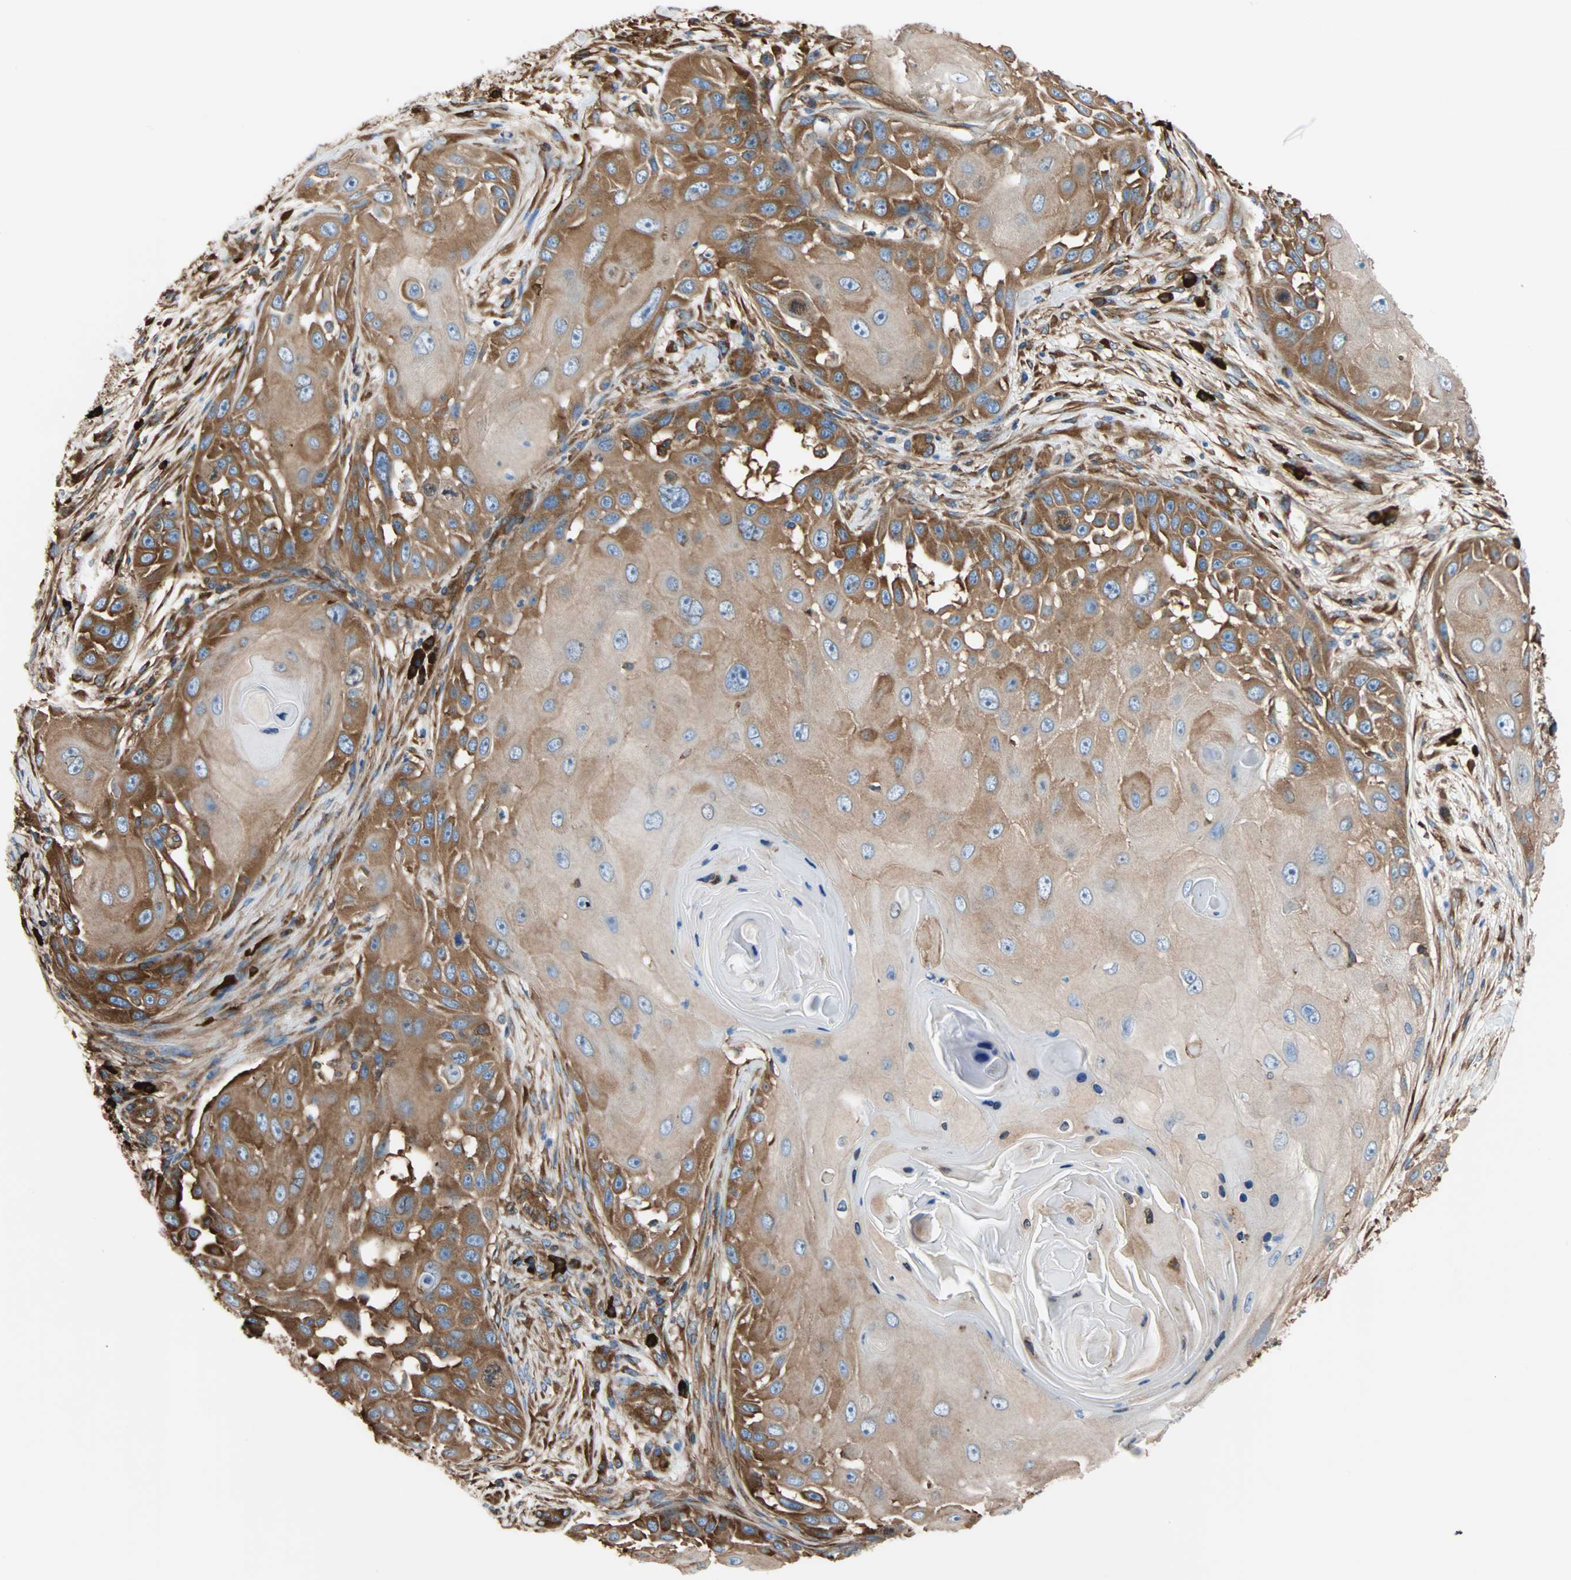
{"staining": {"intensity": "moderate", "quantity": ">75%", "location": "cytoplasmic/membranous"}, "tissue": "skin cancer", "cell_type": "Tumor cells", "image_type": "cancer", "snomed": [{"axis": "morphology", "description": "Squamous cell carcinoma, NOS"}, {"axis": "topography", "description": "Skin"}], "caption": "This is a histology image of immunohistochemistry (IHC) staining of squamous cell carcinoma (skin), which shows moderate expression in the cytoplasmic/membranous of tumor cells.", "gene": "EEF2", "patient": {"sex": "female", "age": 44}}